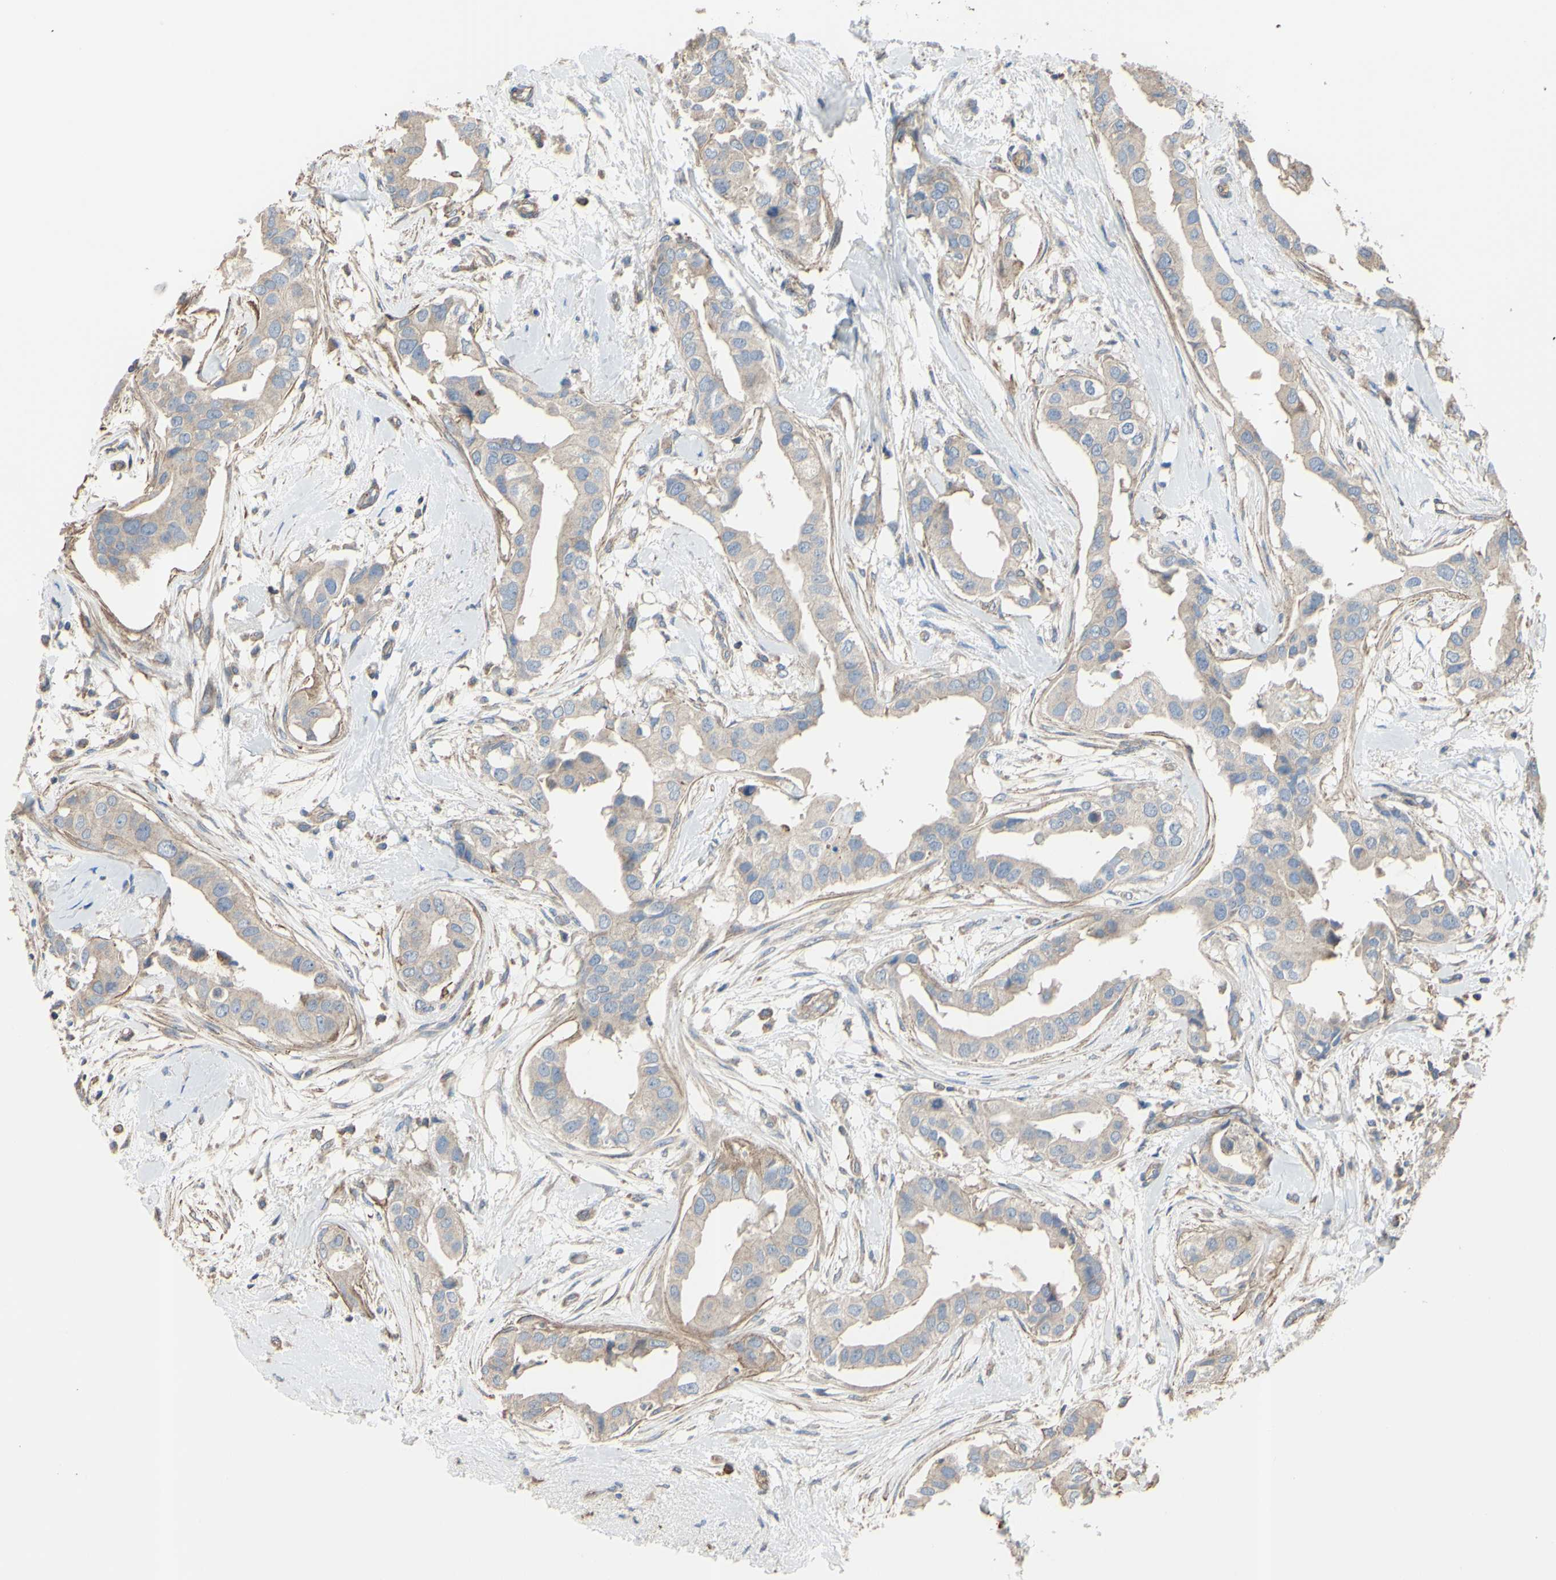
{"staining": {"intensity": "weak", "quantity": ">75%", "location": "cytoplasmic/membranous"}, "tissue": "breast cancer", "cell_type": "Tumor cells", "image_type": "cancer", "snomed": [{"axis": "morphology", "description": "Duct carcinoma"}, {"axis": "topography", "description": "Breast"}], "caption": "Human breast cancer (infiltrating ductal carcinoma) stained for a protein (brown) reveals weak cytoplasmic/membranous positive staining in approximately >75% of tumor cells.", "gene": "BECN1", "patient": {"sex": "female", "age": 40}}